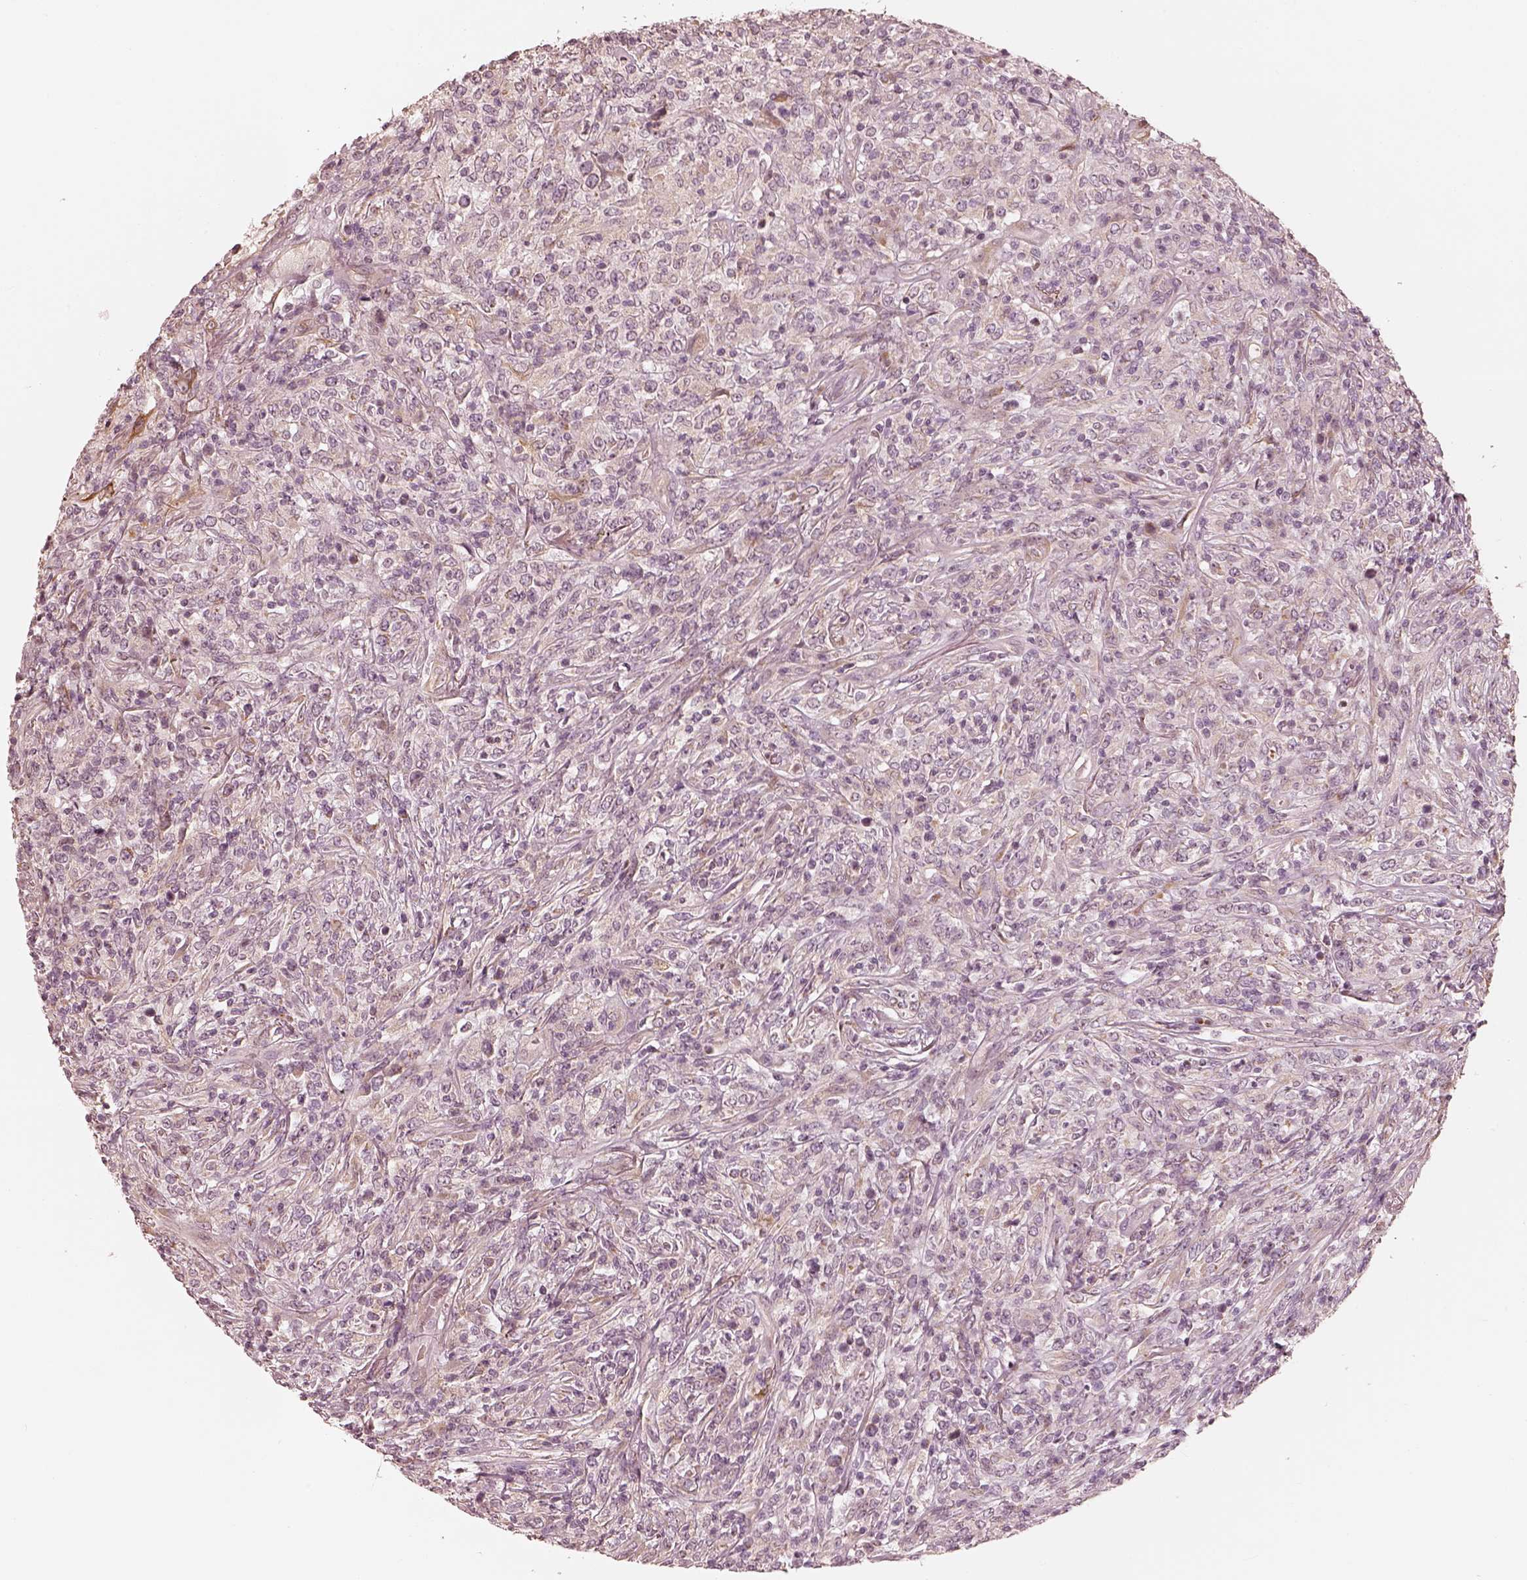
{"staining": {"intensity": "negative", "quantity": "none", "location": "none"}, "tissue": "lymphoma", "cell_type": "Tumor cells", "image_type": "cancer", "snomed": [{"axis": "morphology", "description": "Malignant lymphoma, non-Hodgkin's type, High grade"}, {"axis": "topography", "description": "Lung"}], "caption": "High magnification brightfield microscopy of lymphoma stained with DAB (brown) and counterstained with hematoxylin (blue): tumor cells show no significant staining.", "gene": "WLS", "patient": {"sex": "male", "age": 79}}